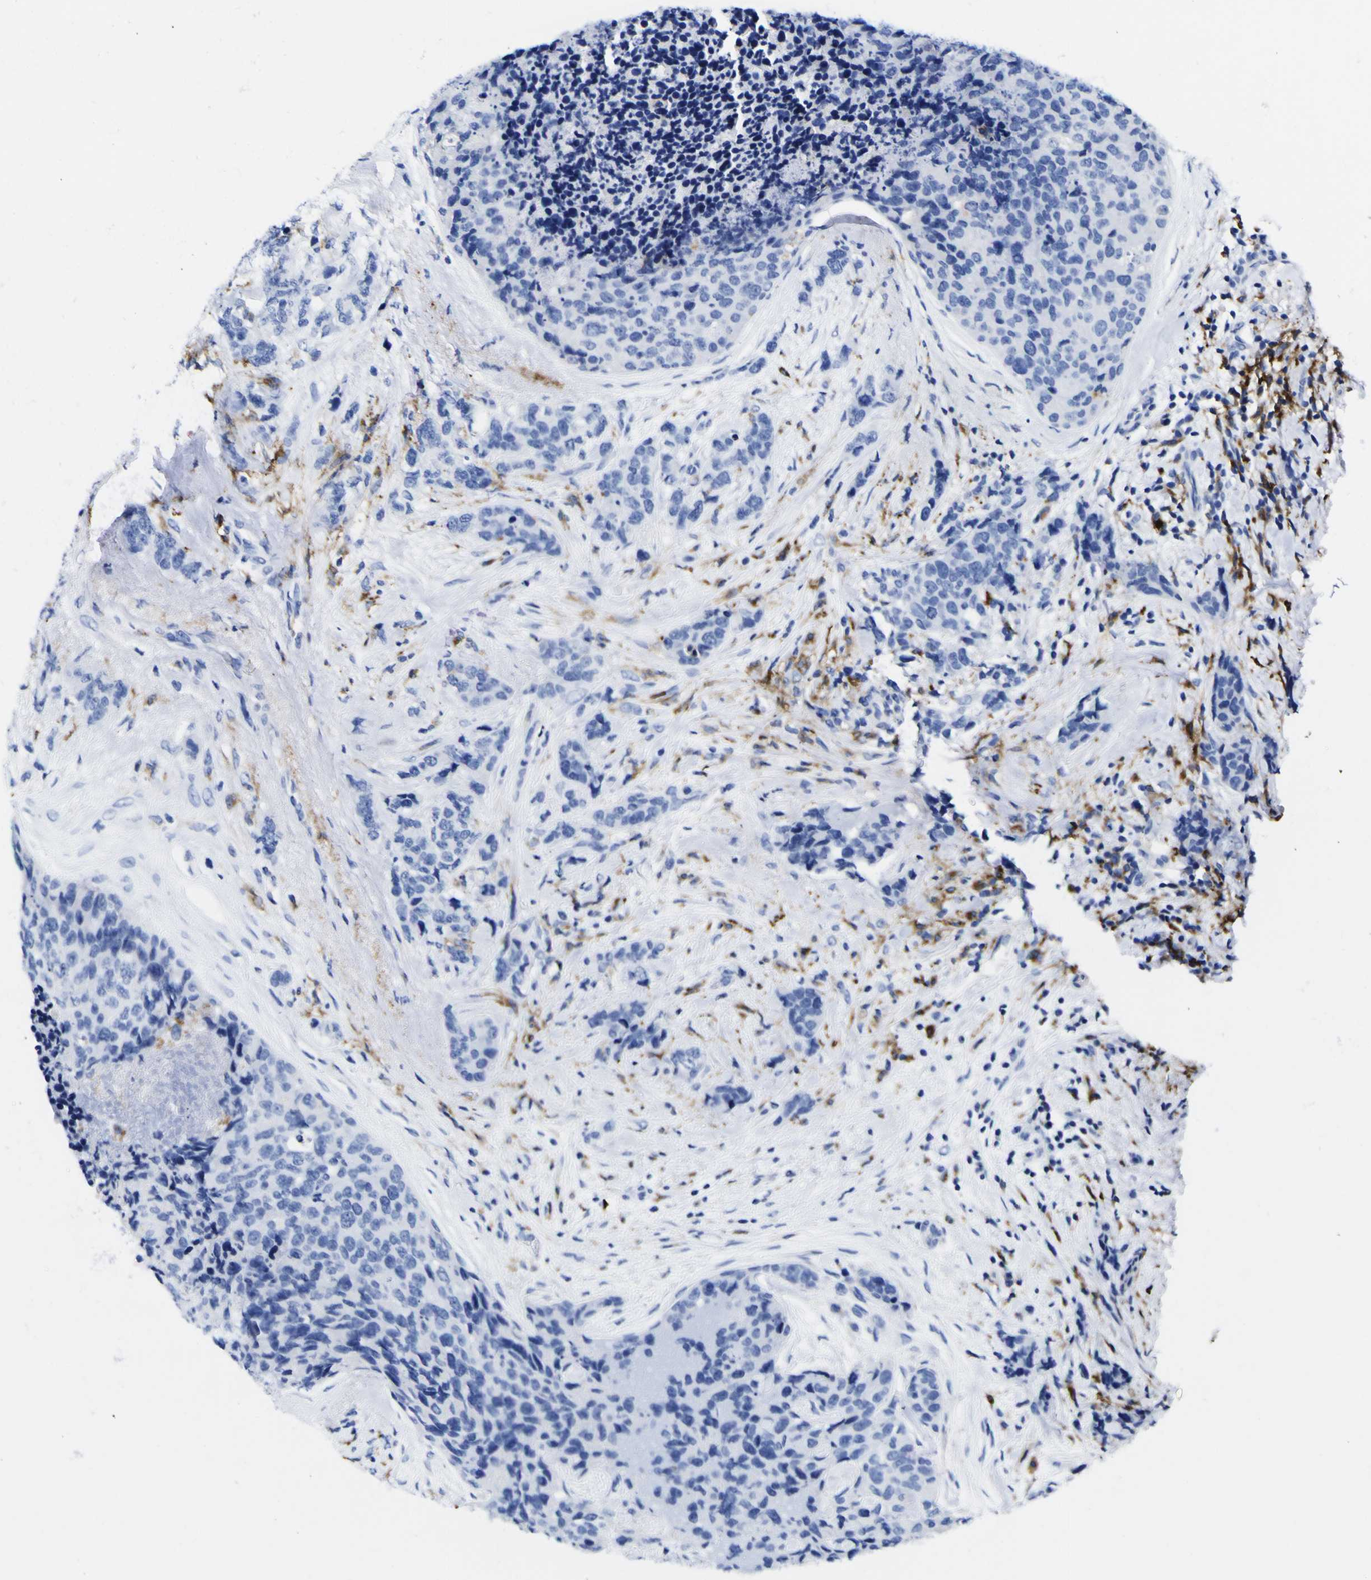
{"staining": {"intensity": "negative", "quantity": "none", "location": "none"}, "tissue": "breast cancer", "cell_type": "Tumor cells", "image_type": "cancer", "snomed": [{"axis": "morphology", "description": "Lobular carcinoma"}, {"axis": "topography", "description": "Breast"}], "caption": "This is an IHC micrograph of breast lobular carcinoma. There is no staining in tumor cells.", "gene": "HLA-DQA1", "patient": {"sex": "female", "age": 59}}